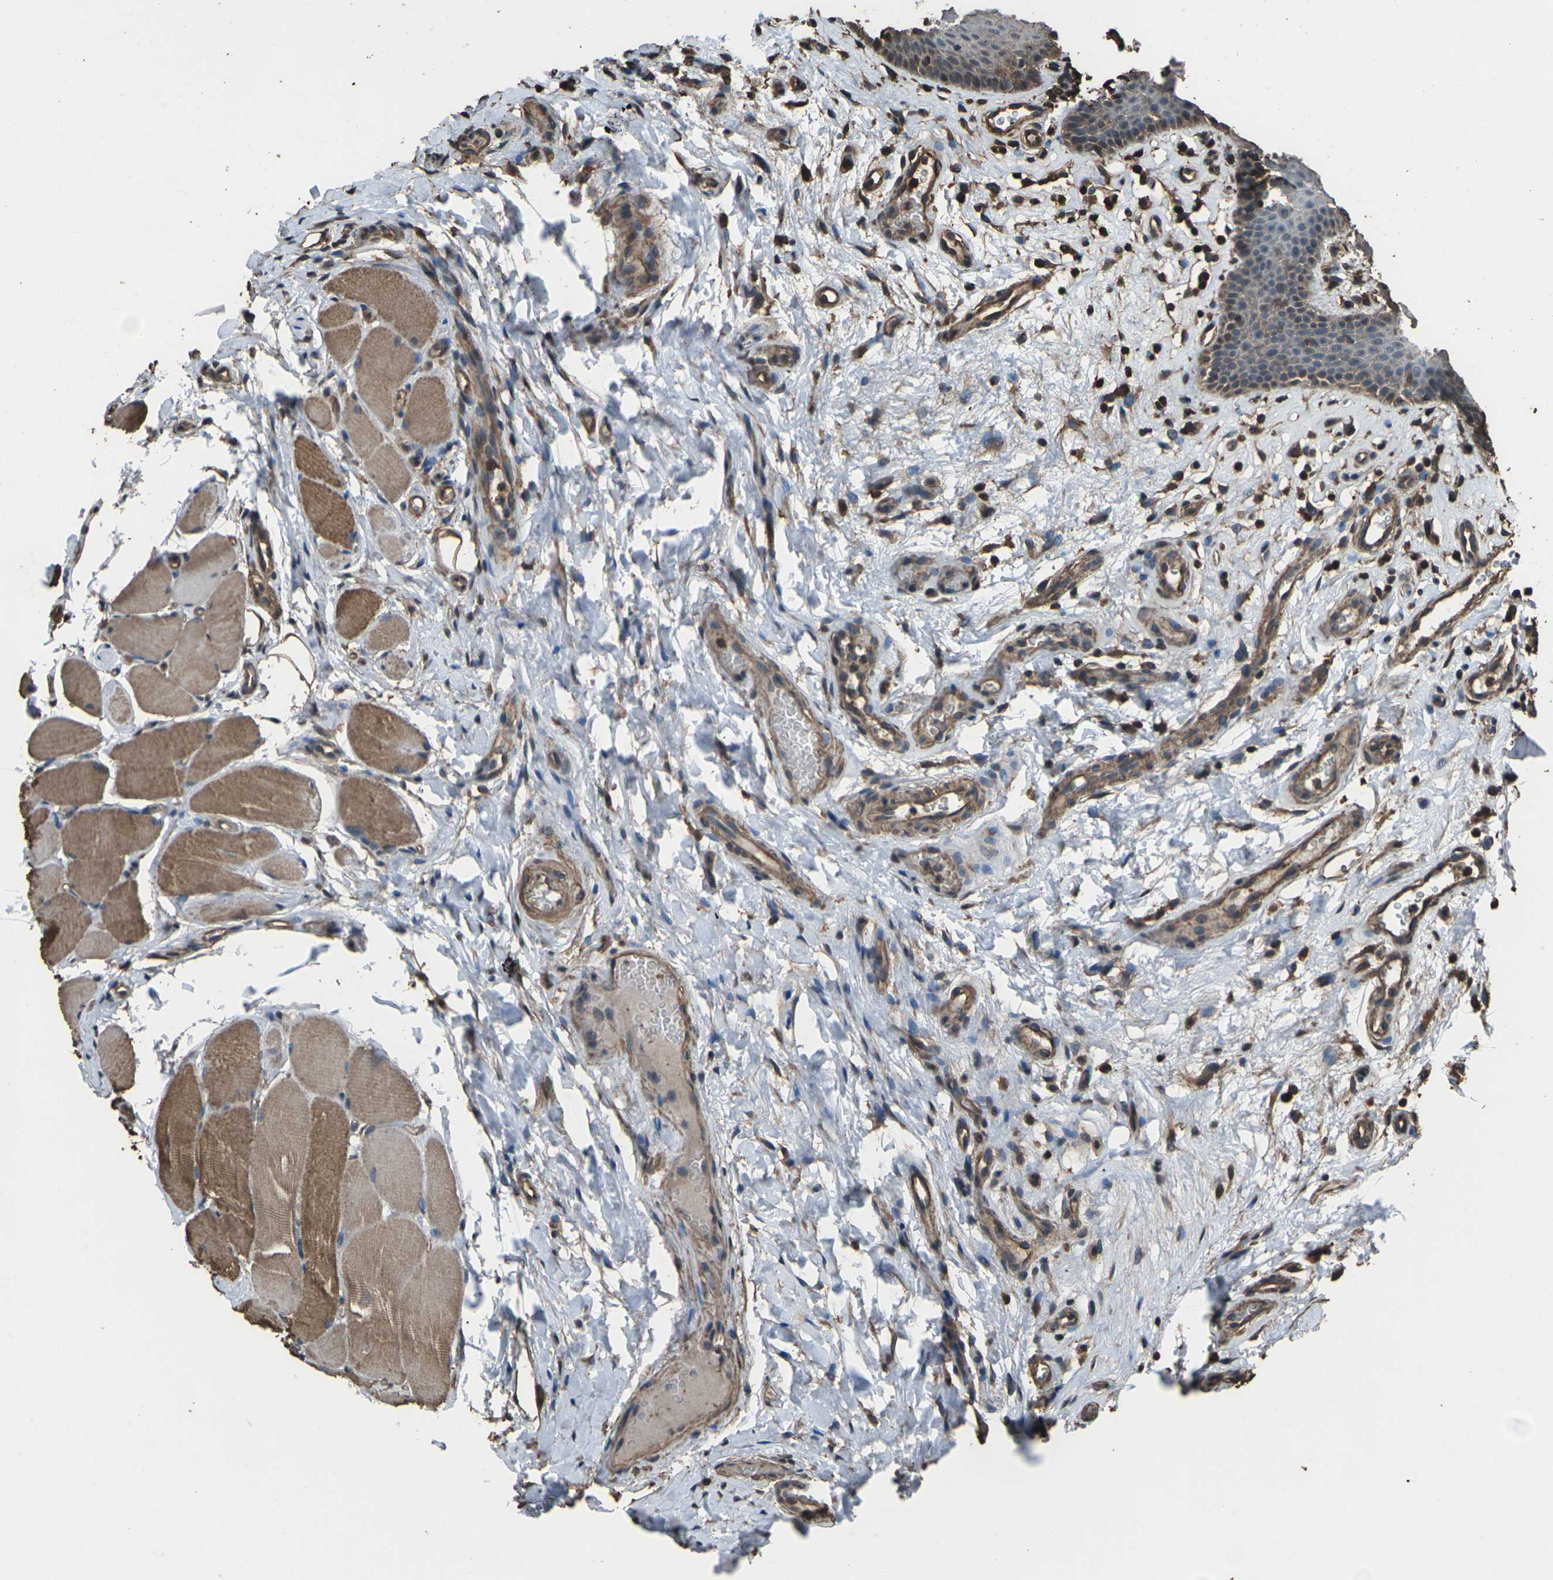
{"staining": {"intensity": "weak", "quantity": "<25%", "location": "cytoplasmic/membranous"}, "tissue": "oral mucosa", "cell_type": "Squamous epithelial cells", "image_type": "normal", "snomed": [{"axis": "morphology", "description": "Normal tissue, NOS"}, {"axis": "topography", "description": "Skeletal muscle"}, {"axis": "topography", "description": "Oral tissue"}], "caption": "High power microscopy image of an IHC micrograph of unremarkable oral mucosa, revealing no significant staining in squamous epithelial cells.", "gene": "DHPS", "patient": {"sex": "male", "age": 58}}